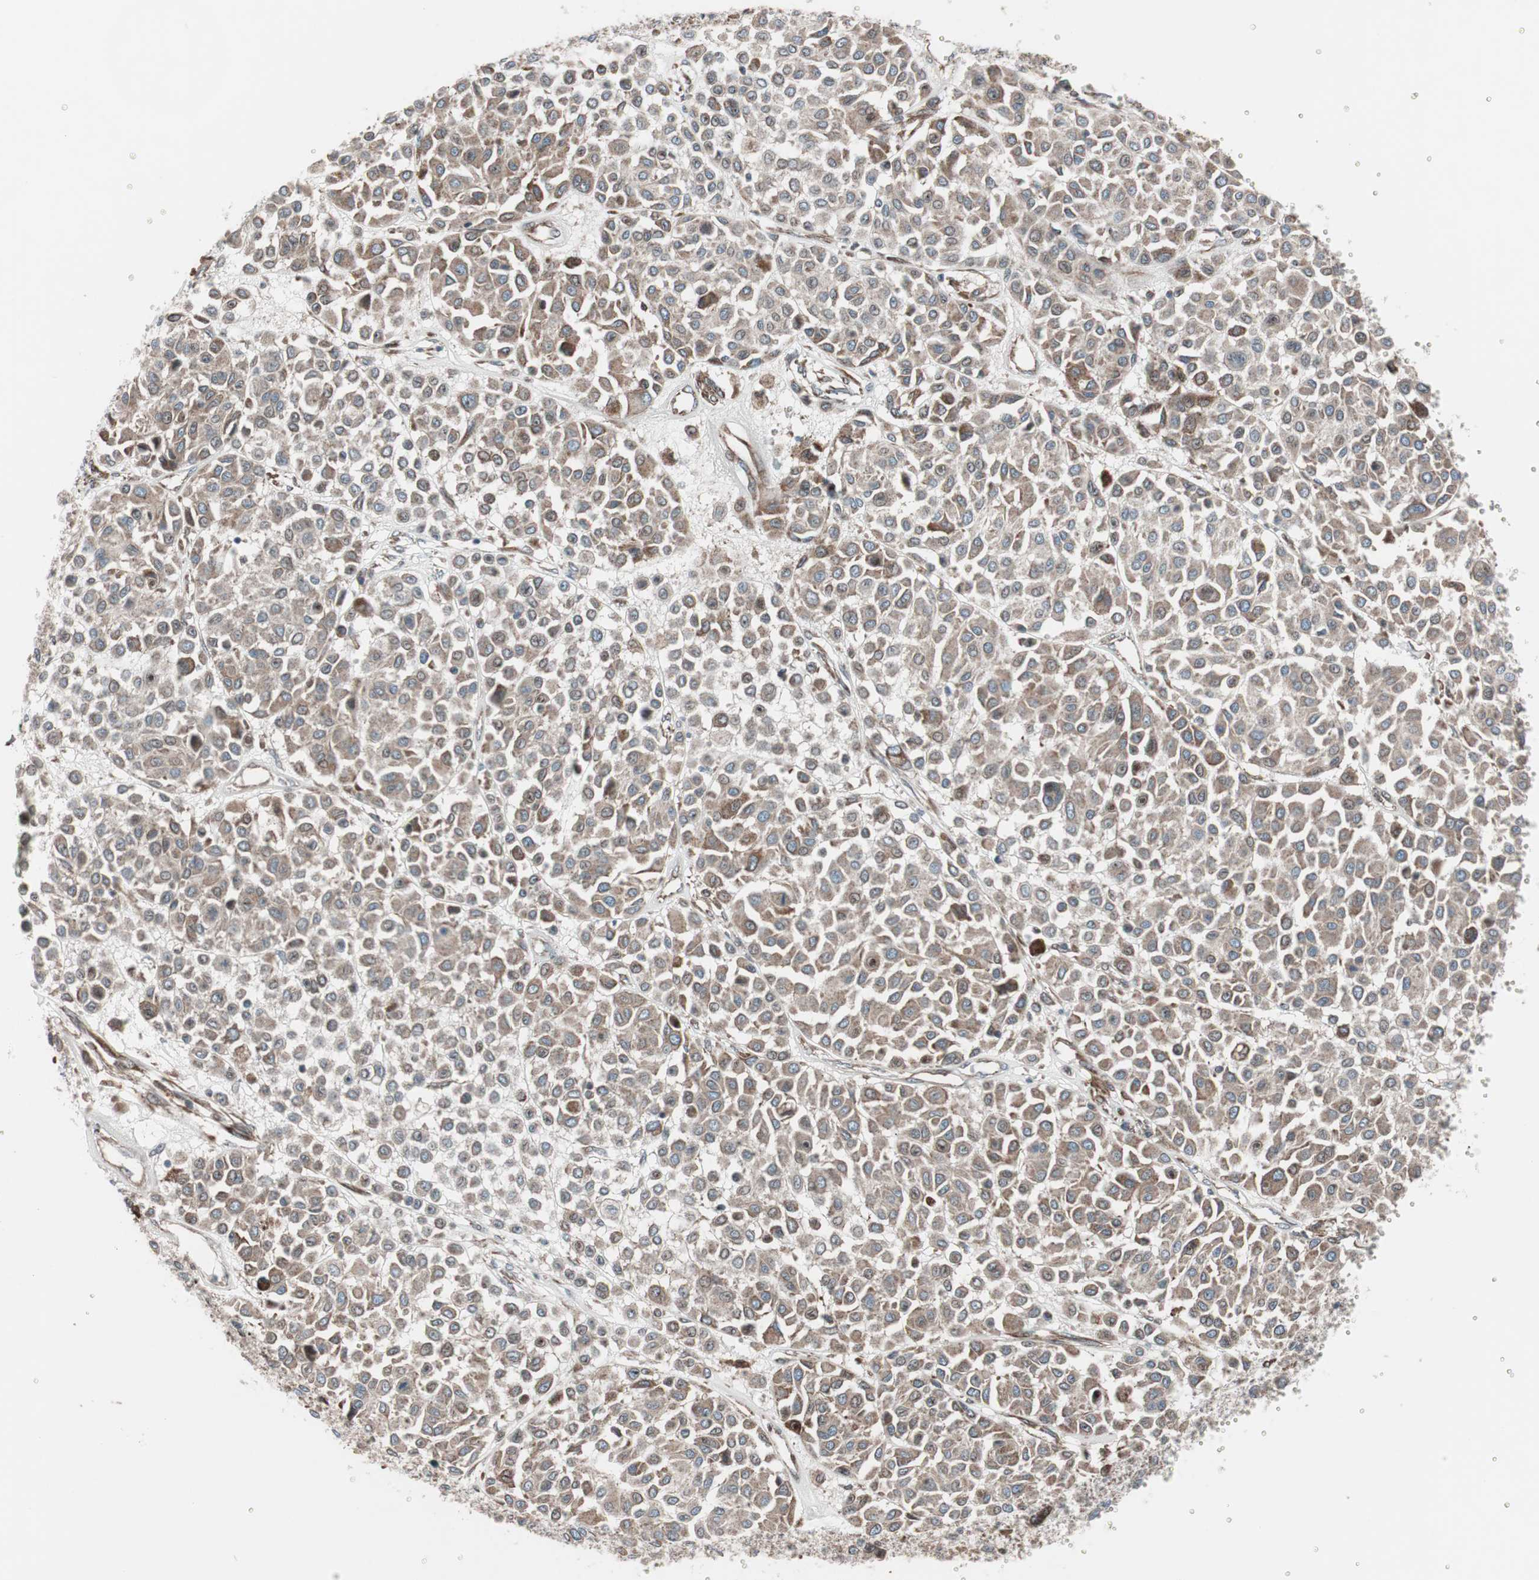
{"staining": {"intensity": "moderate", "quantity": ">75%", "location": "cytoplasmic/membranous"}, "tissue": "melanoma", "cell_type": "Tumor cells", "image_type": "cancer", "snomed": [{"axis": "morphology", "description": "Malignant melanoma, Metastatic site"}, {"axis": "topography", "description": "Soft tissue"}], "caption": "Protein staining displays moderate cytoplasmic/membranous positivity in about >75% of tumor cells in melanoma.", "gene": "CCL14", "patient": {"sex": "male", "age": 41}}